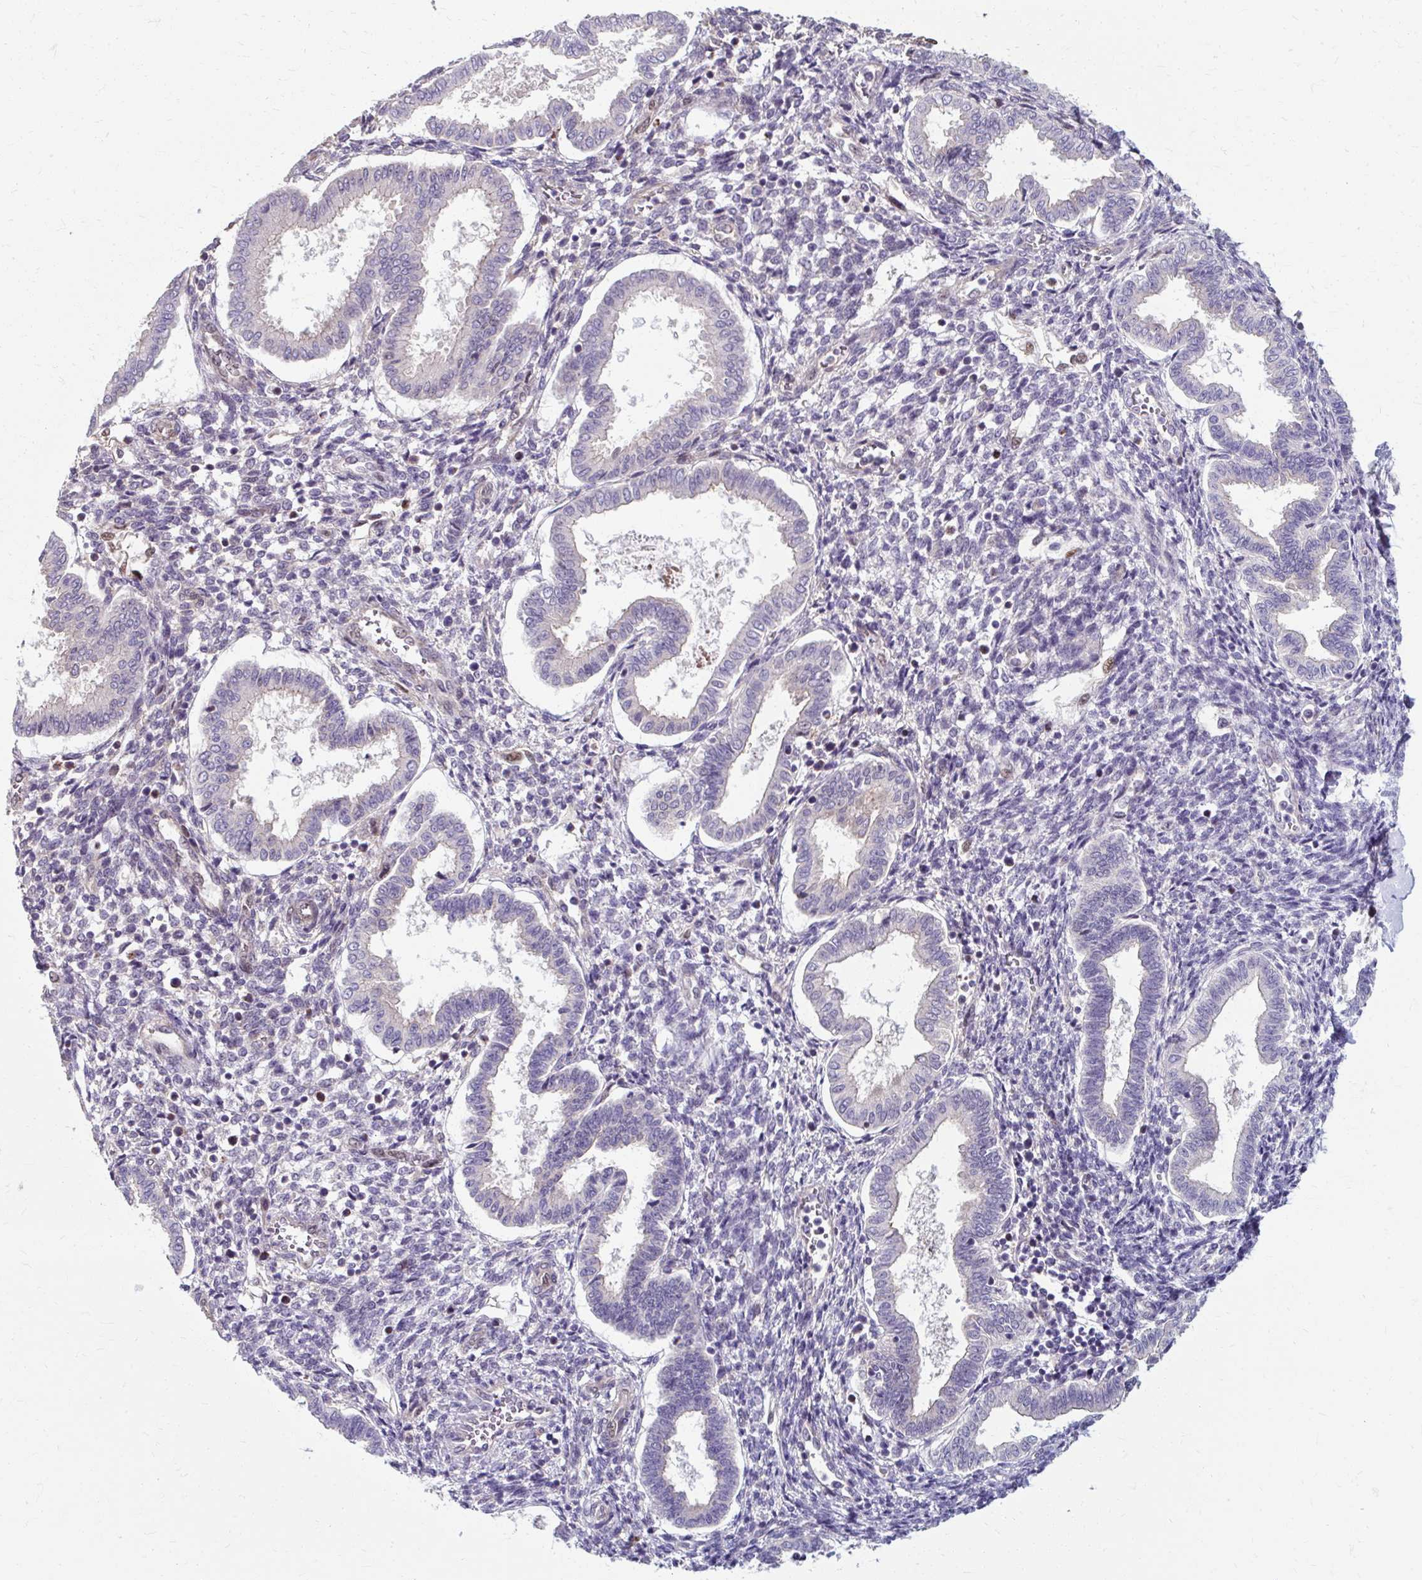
{"staining": {"intensity": "weak", "quantity": "<25%", "location": "nuclear"}, "tissue": "endometrium", "cell_type": "Cells in endometrial stroma", "image_type": "normal", "snomed": [{"axis": "morphology", "description": "Normal tissue, NOS"}, {"axis": "topography", "description": "Endometrium"}], "caption": "There is no significant staining in cells in endometrial stroma of endometrium.", "gene": "ZNF555", "patient": {"sex": "female", "age": 24}}